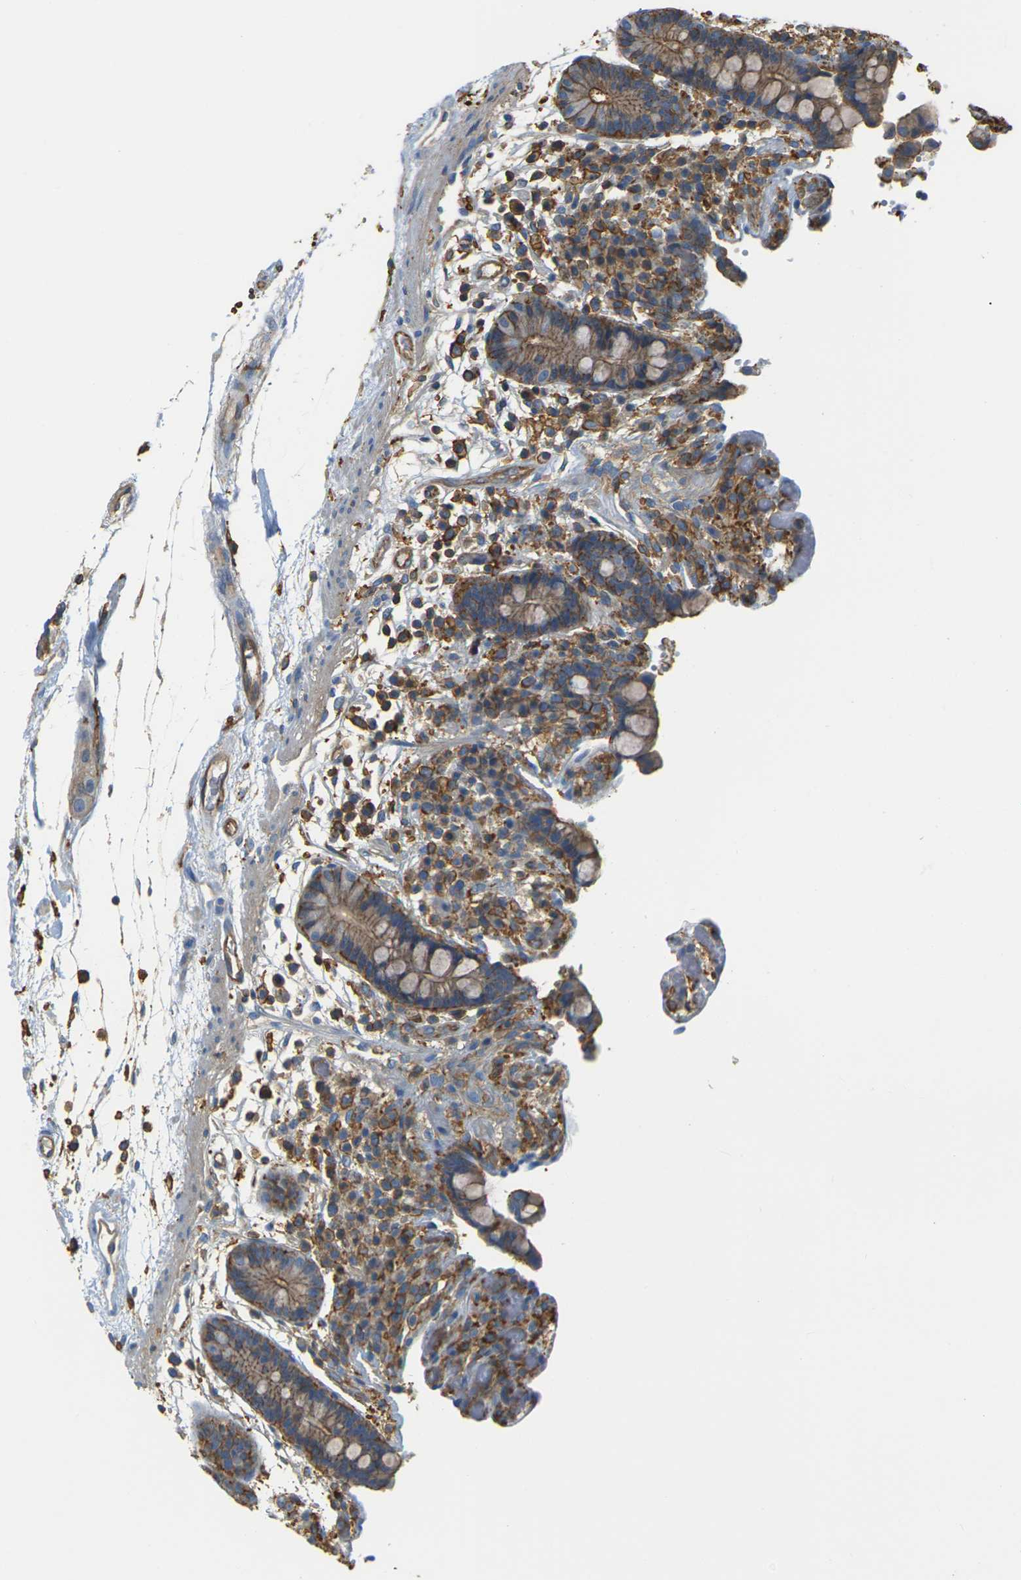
{"staining": {"intensity": "moderate", "quantity": ">75%", "location": "cytoplasmic/membranous"}, "tissue": "colon", "cell_type": "Endothelial cells", "image_type": "normal", "snomed": [{"axis": "morphology", "description": "Normal tissue, NOS"}, {"axis": "topography", "description": "Colon"}], "caption": "Immunohistochemistry (DAB) staining of normal colon shows moderate cytoplasmic/membranous protein expression in about >75% of endothelial cells.", "gene": "IQGAP1", "patient": {"sex": "male", "age": 73}}